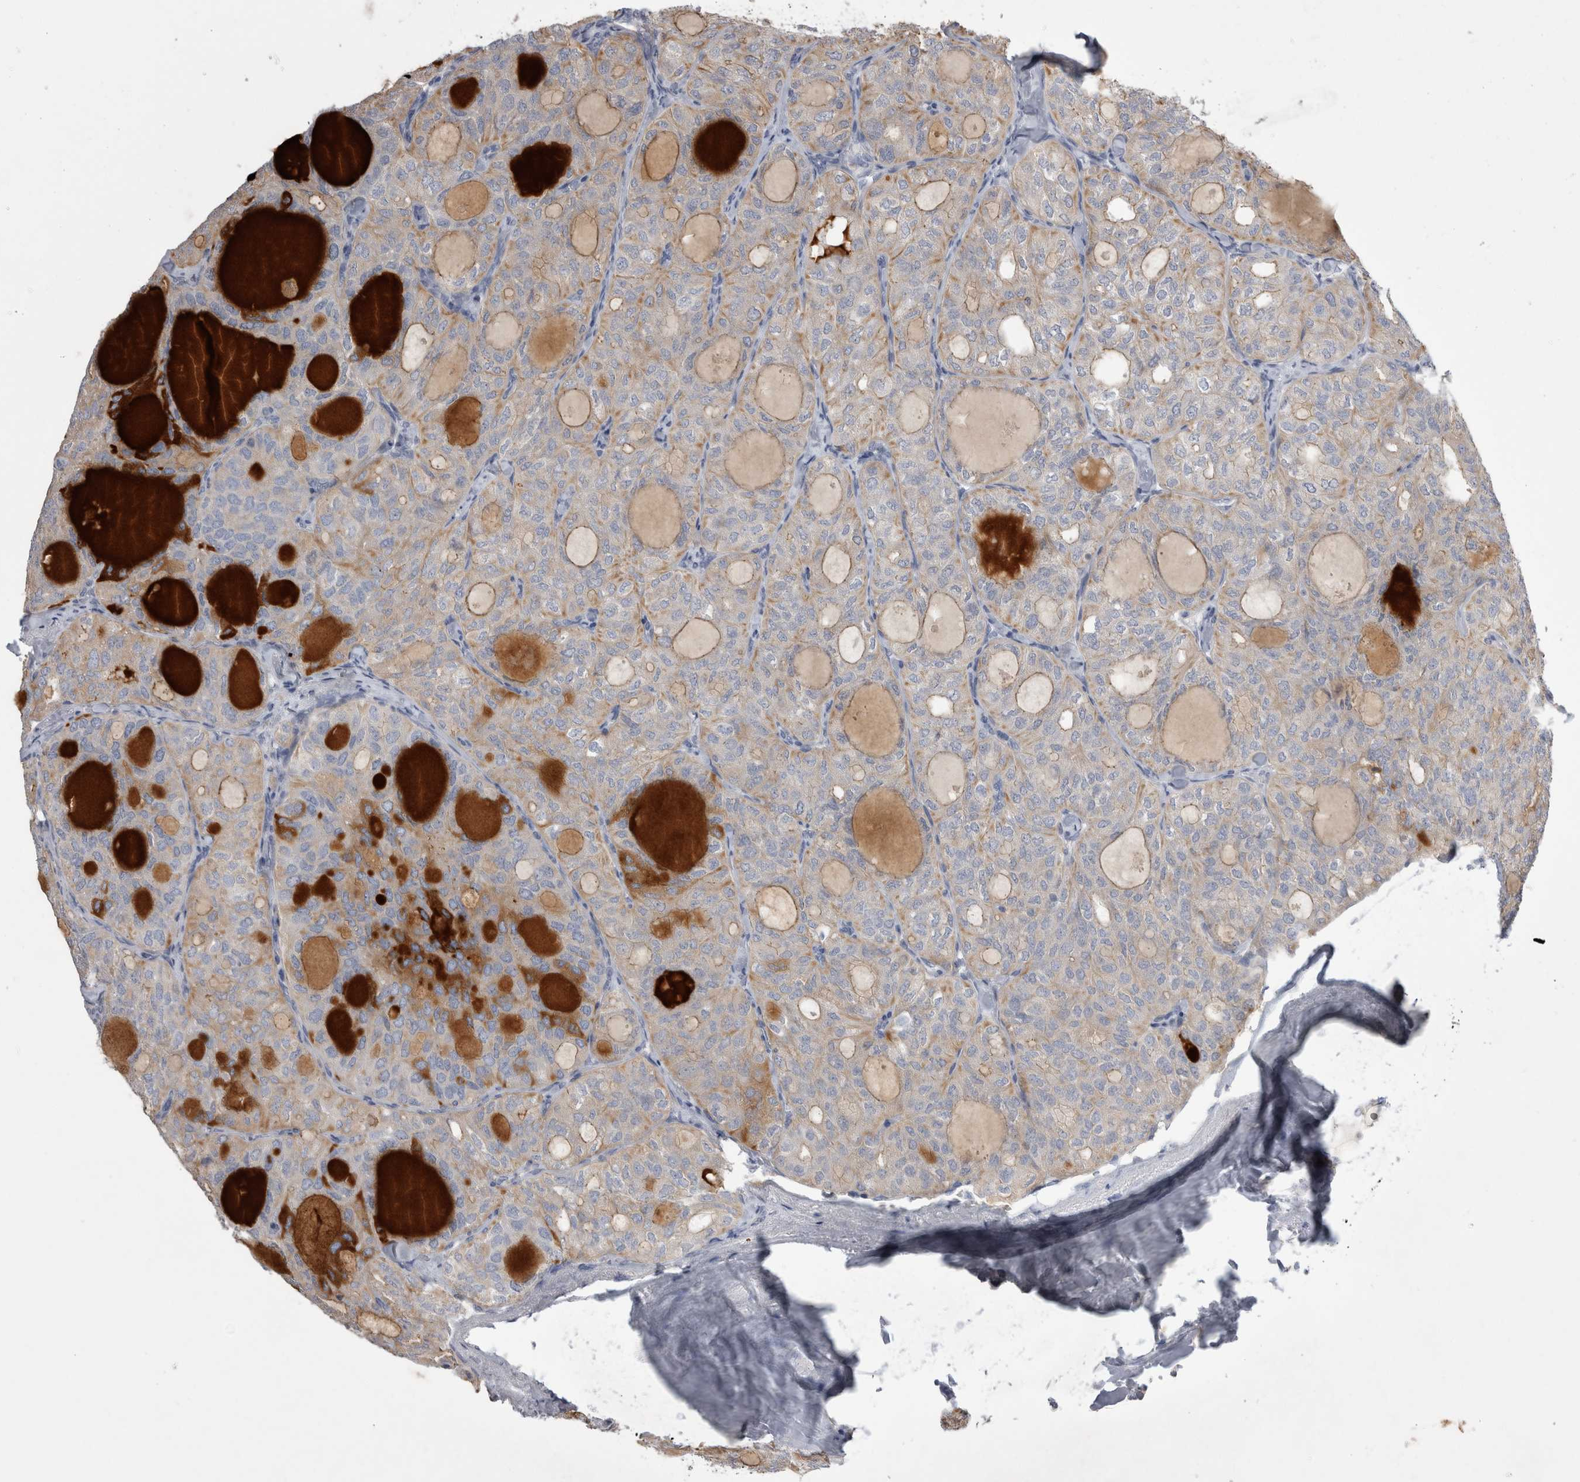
{"staining": {"intensity": "weak", "quantity": "<25%", "location": "cytoplasmic/membranous"}, "tissue": "thyroid cancer", "cell_type": "Tumor cells", "image_type": "cancer", "snomed": [{"axis": "morphology", "description": "Follicular adenoma carcinoma, NOS"}, {"axis": "topography", "description": "Thyroid gland"}], "caption": "Human follicular adenoma carcinoma (thyroid) stained for a protein using immunohistochemistry (IHC) exhibits no positivity in tumor cells.", "gene": "STRADB", "patient": {"sex": "male", "age": 75}}